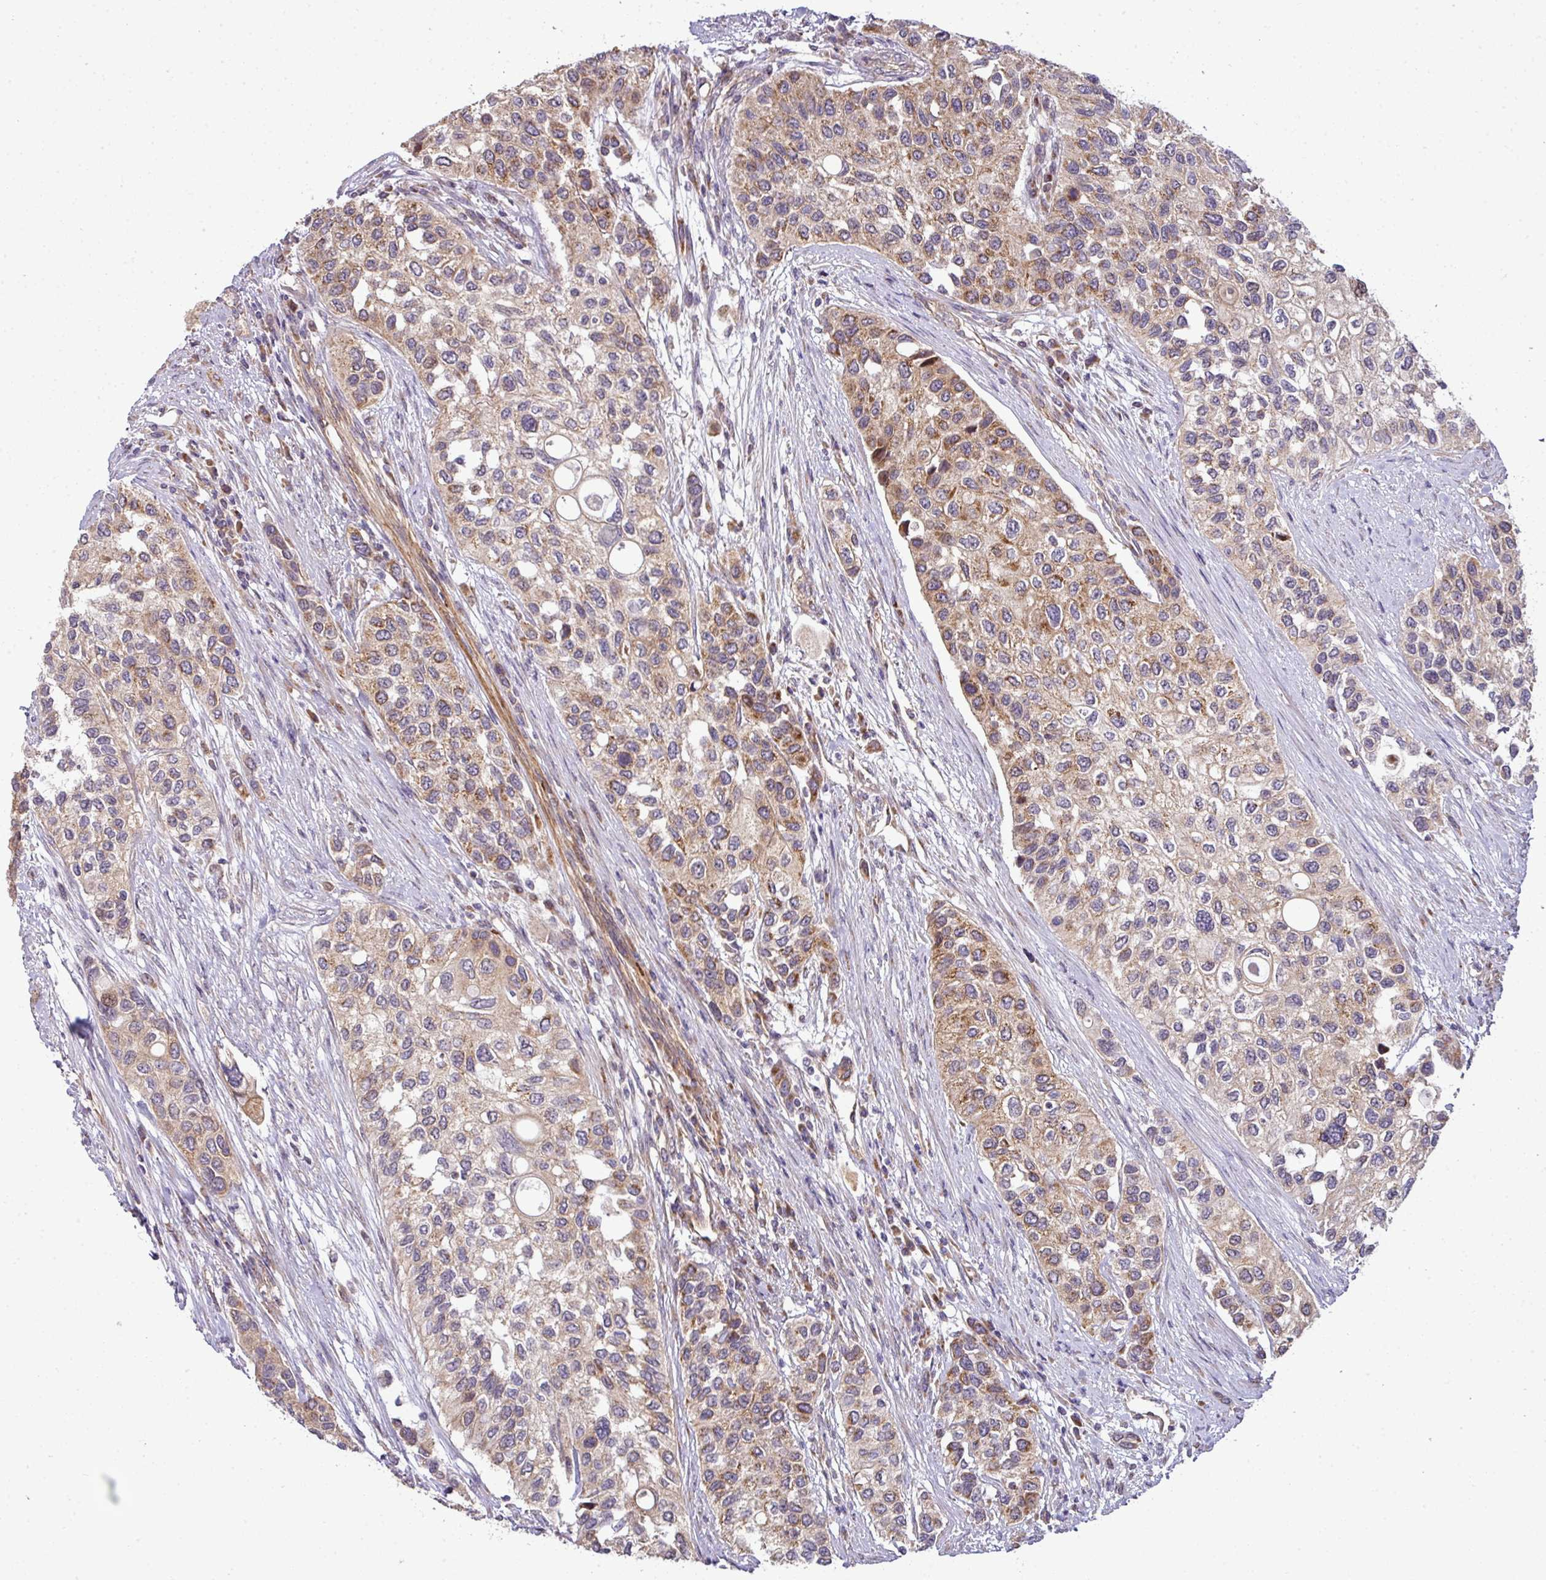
{"staining": {"intensity": "moderate", "quantity": ">75%", "location": "cytoplasmic/membranous"}, "tissue": "urothelial cancer", "cell_type": "Tumor cells", "image_type": "cancer", "snomed": [{"axis": "morphology", "description": "Normal tissue, NOS"}, {"axis": "morphology", "description": "Urothelial carcinoma, High grade"}, {"axis": "topography", "description": "Vascular tissue"}, {"axis": "topography", "description": "Urinary bladder"}], "caption": "Protein expression by IHC shows moderate cytoplasmic/membranous staining in approximately >75% of tumor cells in urothelial cancer.", "gene": "TIMMDC1", "patient": {"sex": "female", "age": 56}}